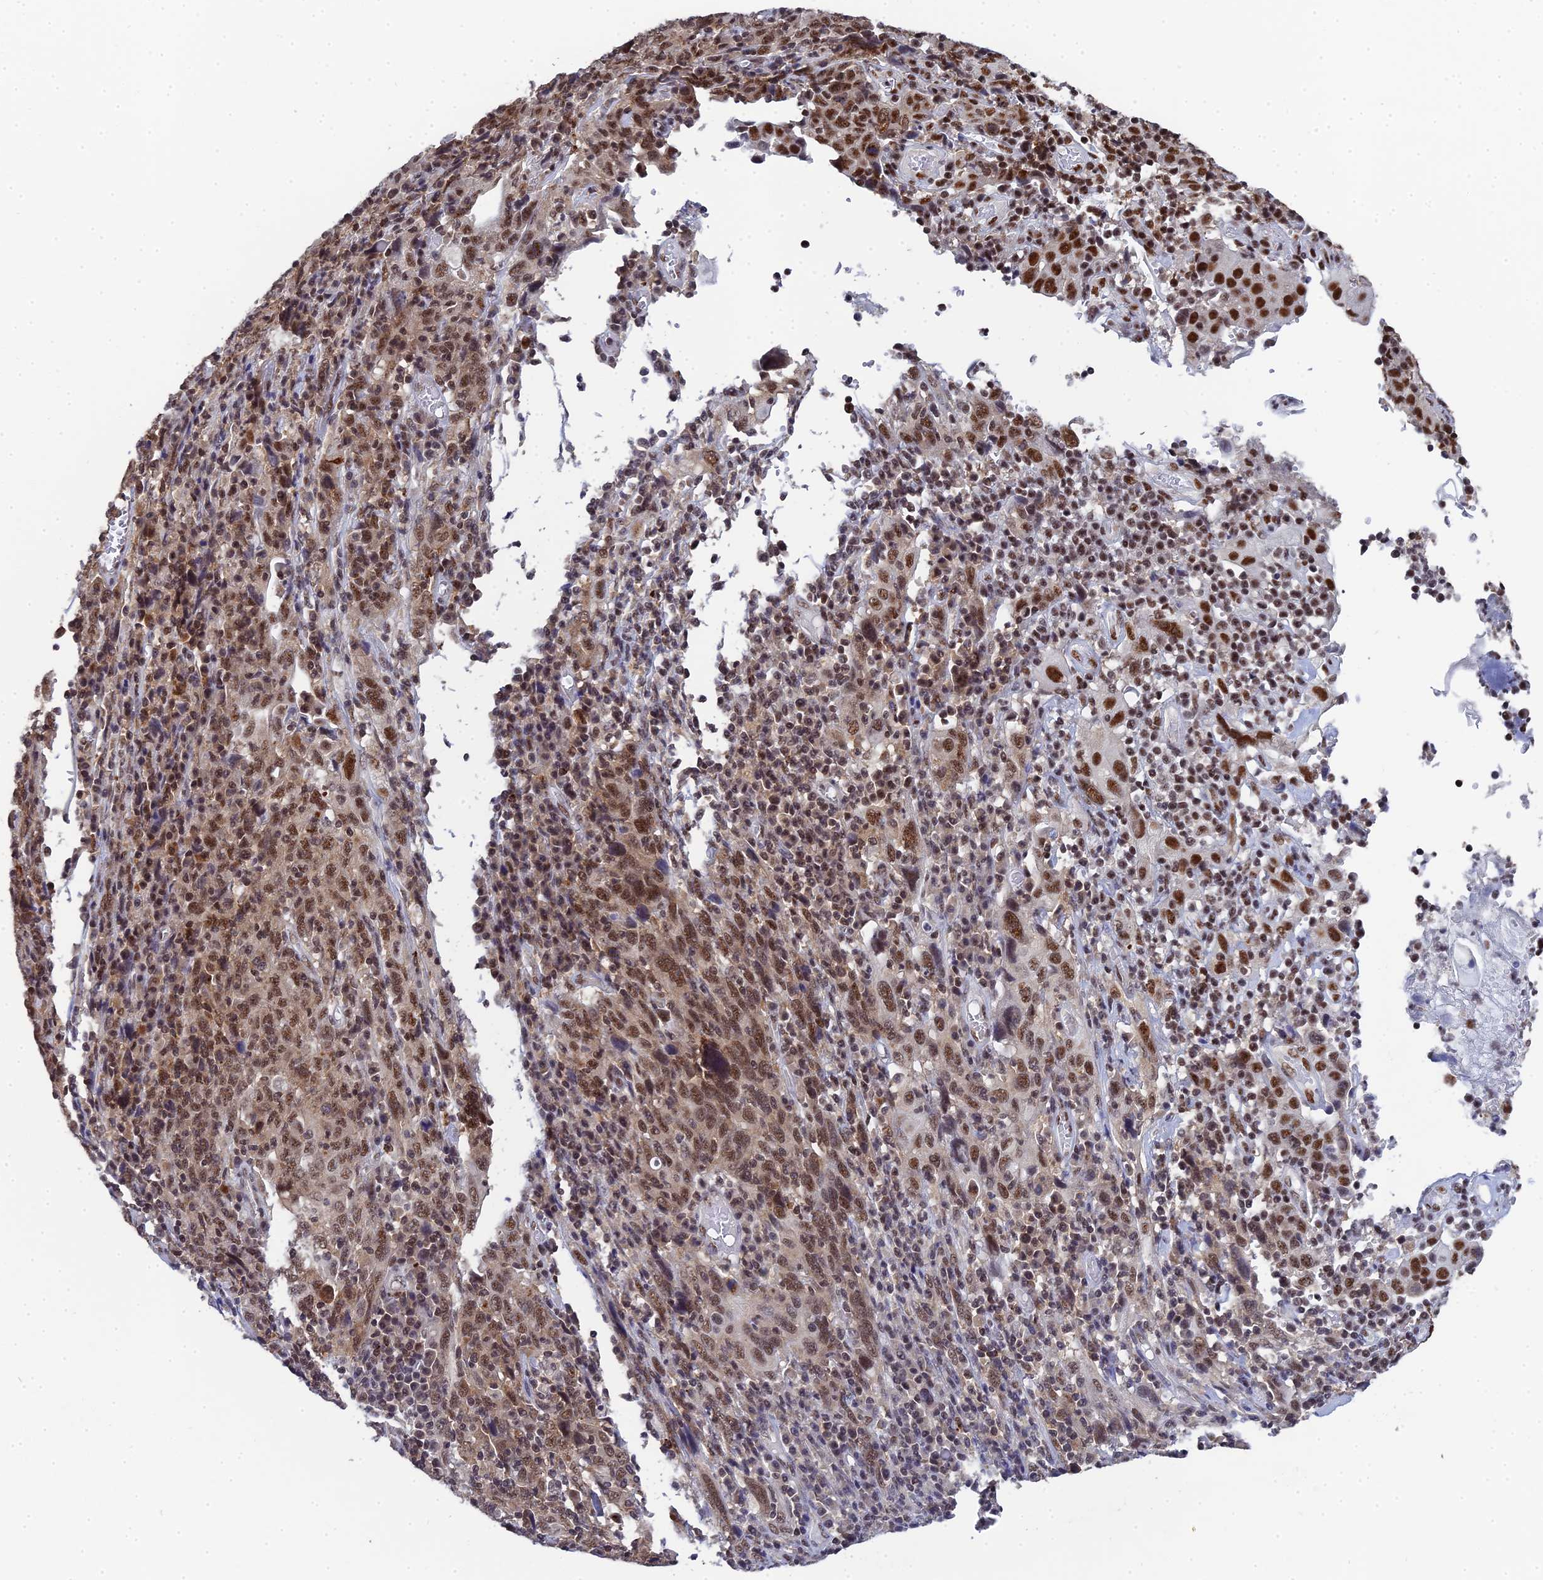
{"staining": {"intensity": "moderate", "quantity": ">75%", "location": "cytoplasmic/membranous,nuclear"}, "tissue": "cervical cancer", "cell_type": "Tumor cells", "image_type": "cancer", "snomed": [{"axis": "morphology", "description": "Squamous cell carcinoma, NOS"}, {"axis": "topography", "description": "Cervix"}], "caption": "An image of human cervical squamous cell carcinoma stained for a protein shows moderate cytoplasmic/membranous and nuclear brown staining in tumor cells.", "gene": "MAGOHB", "patient": {"sex": "female", "age": 46}}